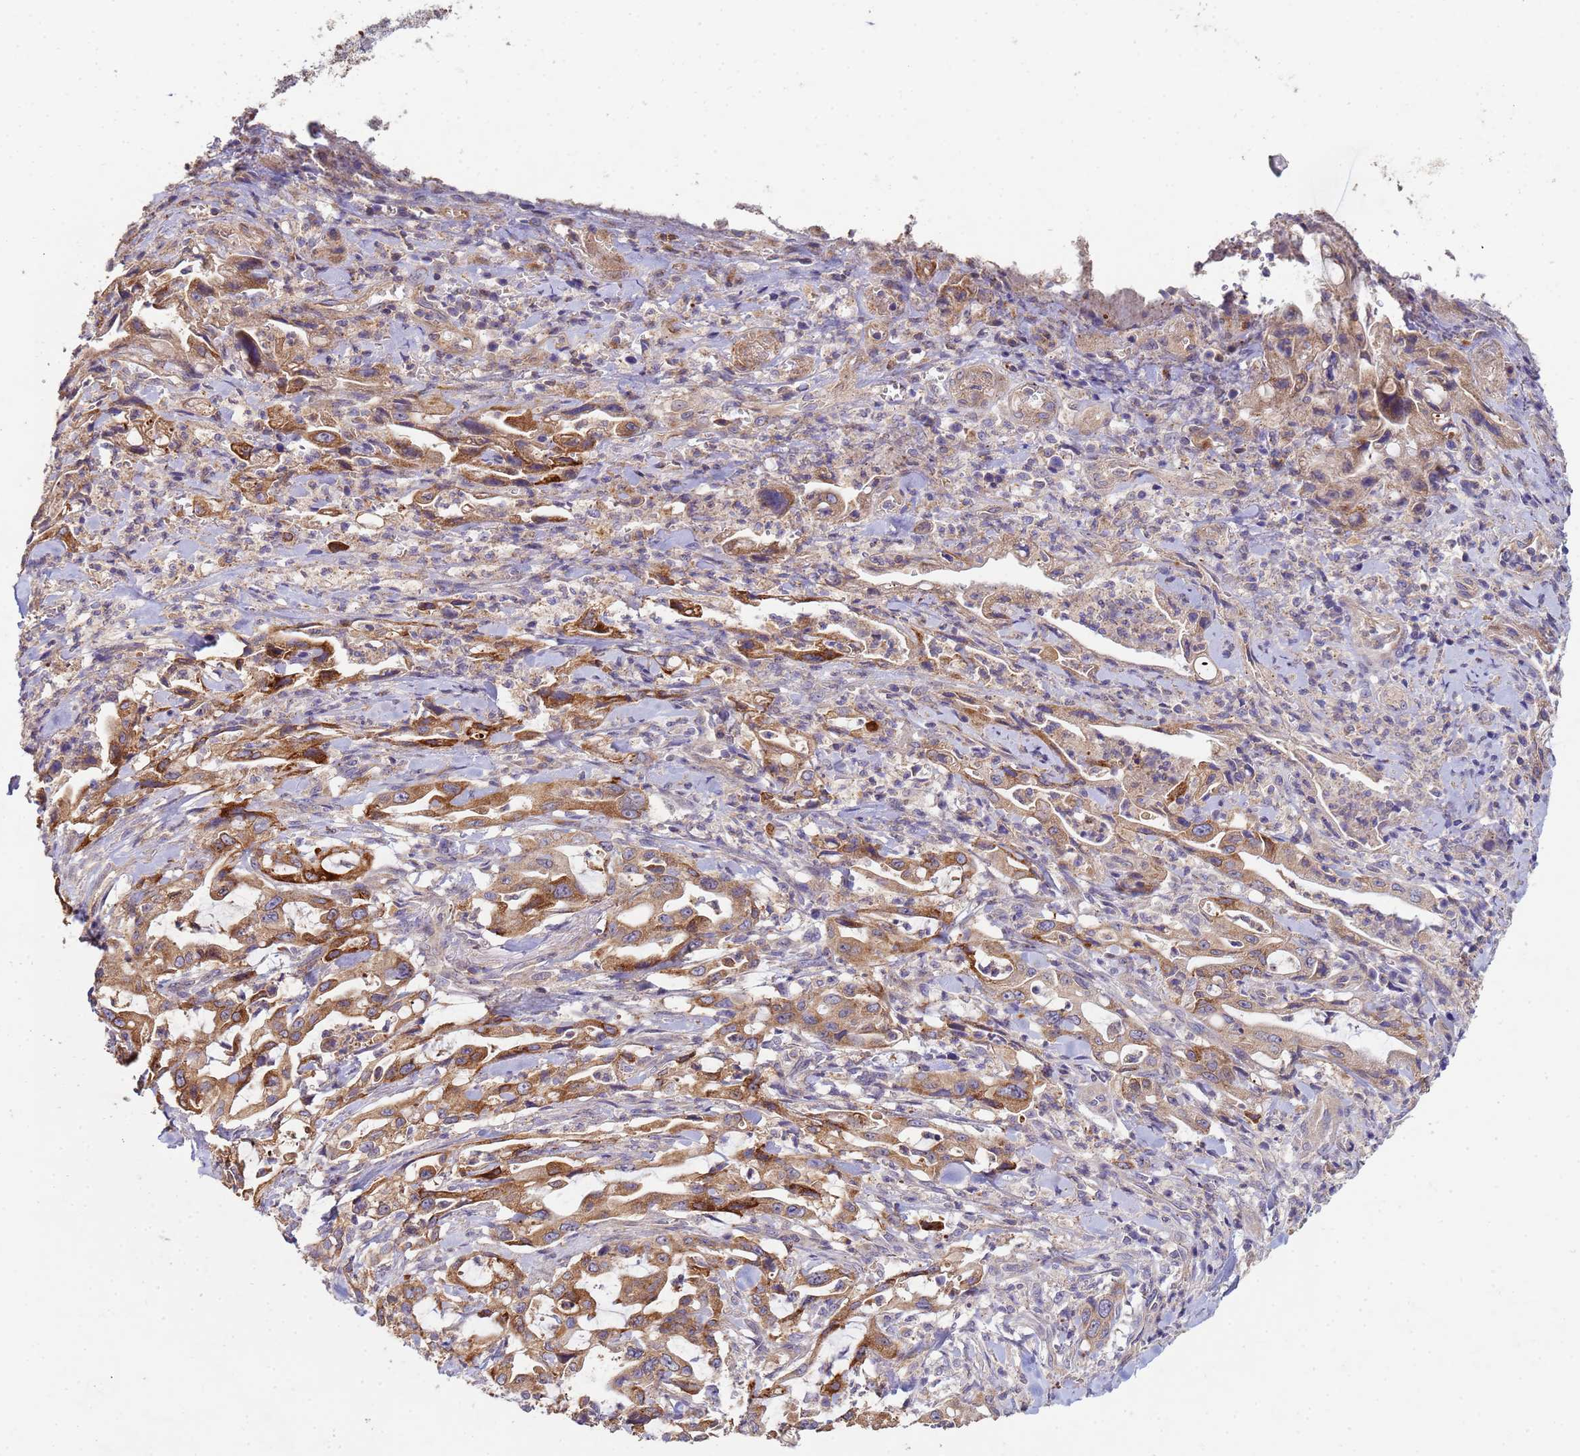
{"staining": {"intensity": "moderate", "quantity": ">75%", "location": "cytoplasmic/membranous"}, "tissue": "pancreatic cancer", "cell_type": "Tumor cells", "image_type": "cancer", "snomed": [{"axis": "morphology", "description": "Adenocarcinoma, NOS"}, {"axis": "topography", "description": "Pancreas"}], "caption": "Moderate cytoplasmic/membranous positivity for a protein is identified in about >75% of tumor cells of pancreatic cancer (adenocarcinoma) using immunohistochemistry.", "gene": "CDC34", "patient": {"sex": "female", "age": 61}}